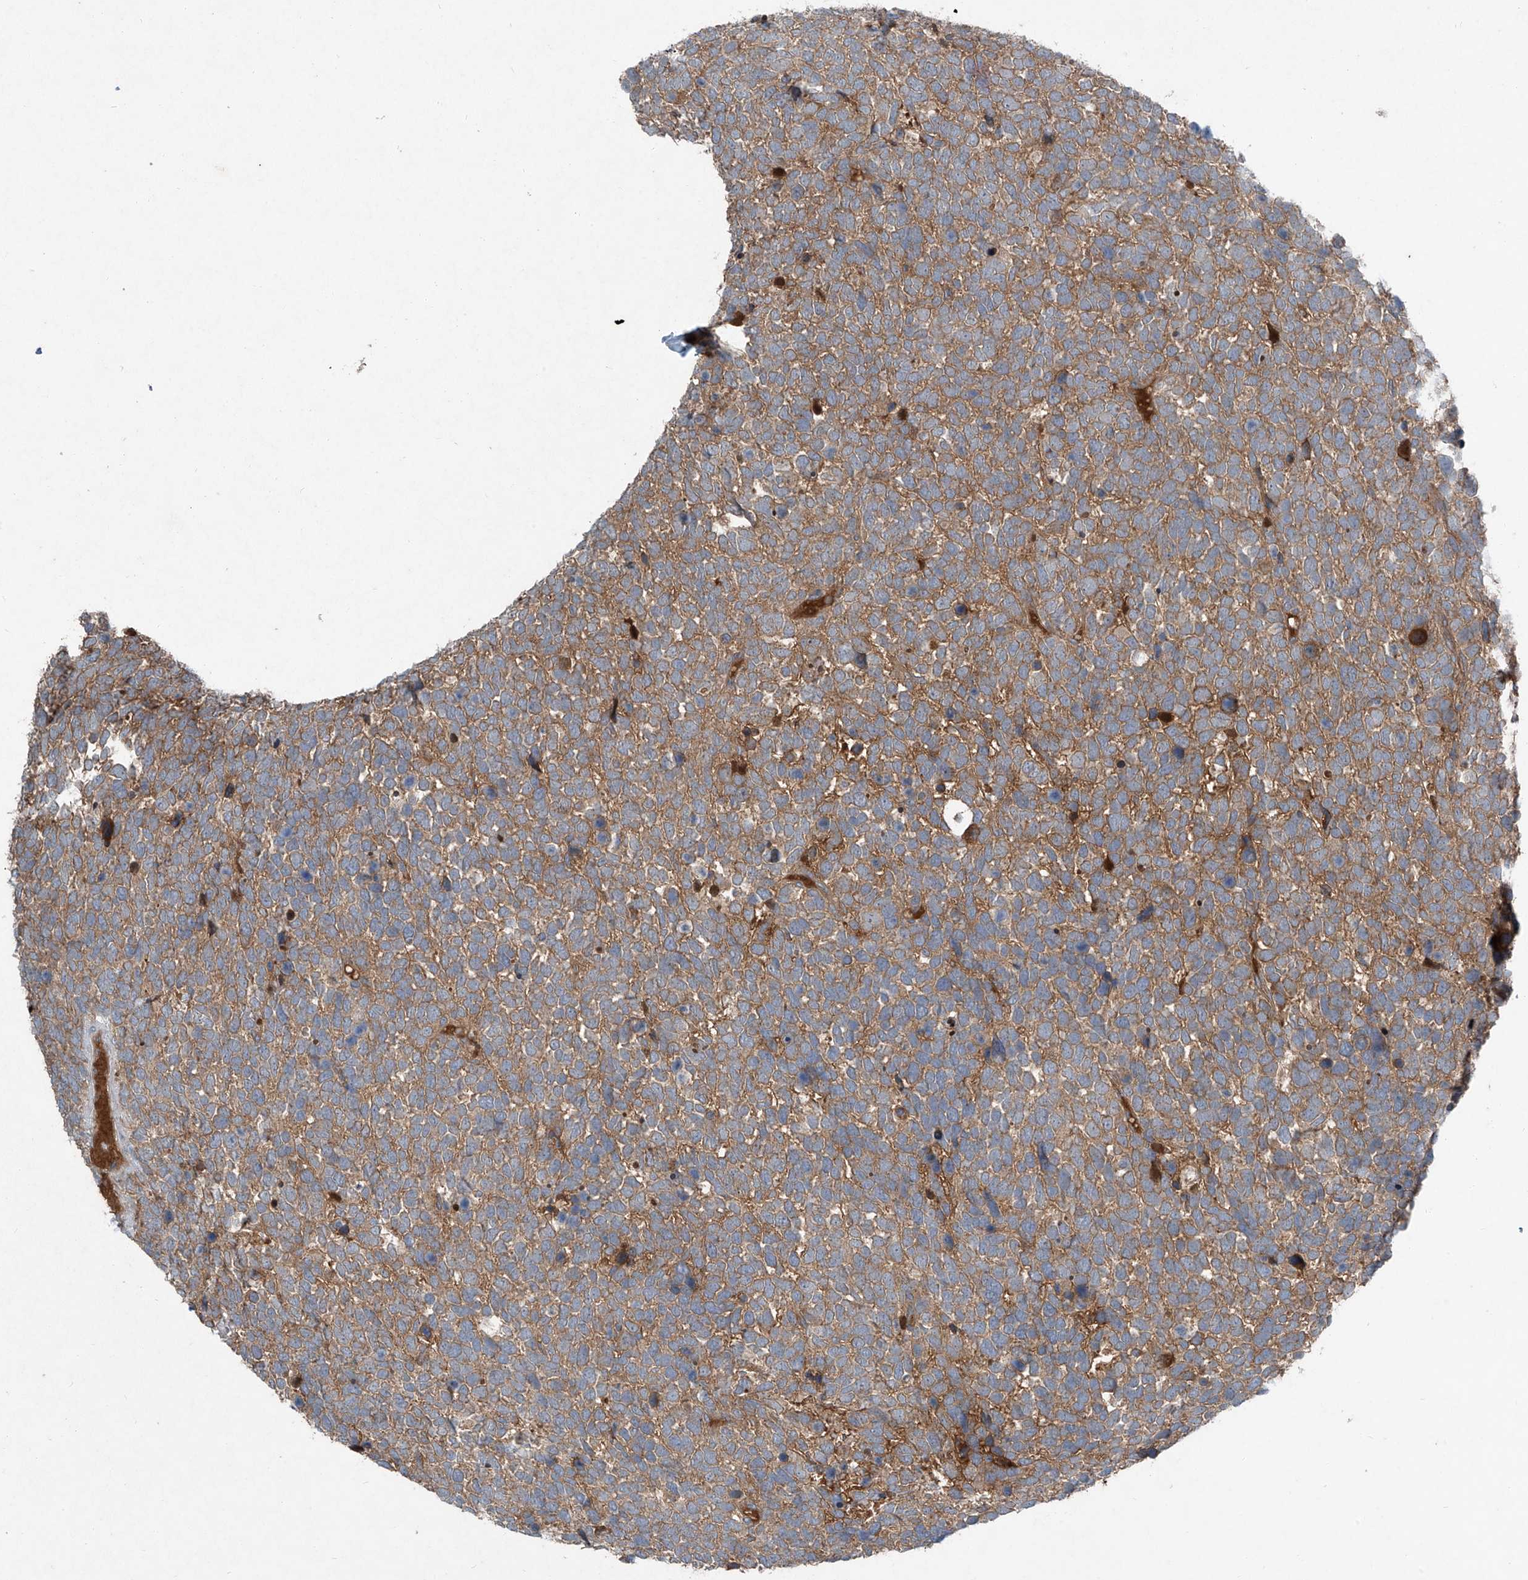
{"staining": {"intensity": "moderate", "quantity": ">75%", "location": "cytoplasmic/membranous"}, "tissue": "urothelial cancer", "cell_type": "Tumor cells", "image_type": "cancer", "snomed": [{"axis": "morphology", "description": "Urothelial carcinoma, High grade"}, {"axis": "topography", "description": "Urinary bladder"}], "caption": "Tumor cells show medium levels of moderate cytoplasmic/membranous expression in about >75% of cells in human urothelial carcinoma (high-grade).", "gene": "FOXRED2", "patient": {"sex": "female", "age": 82}}